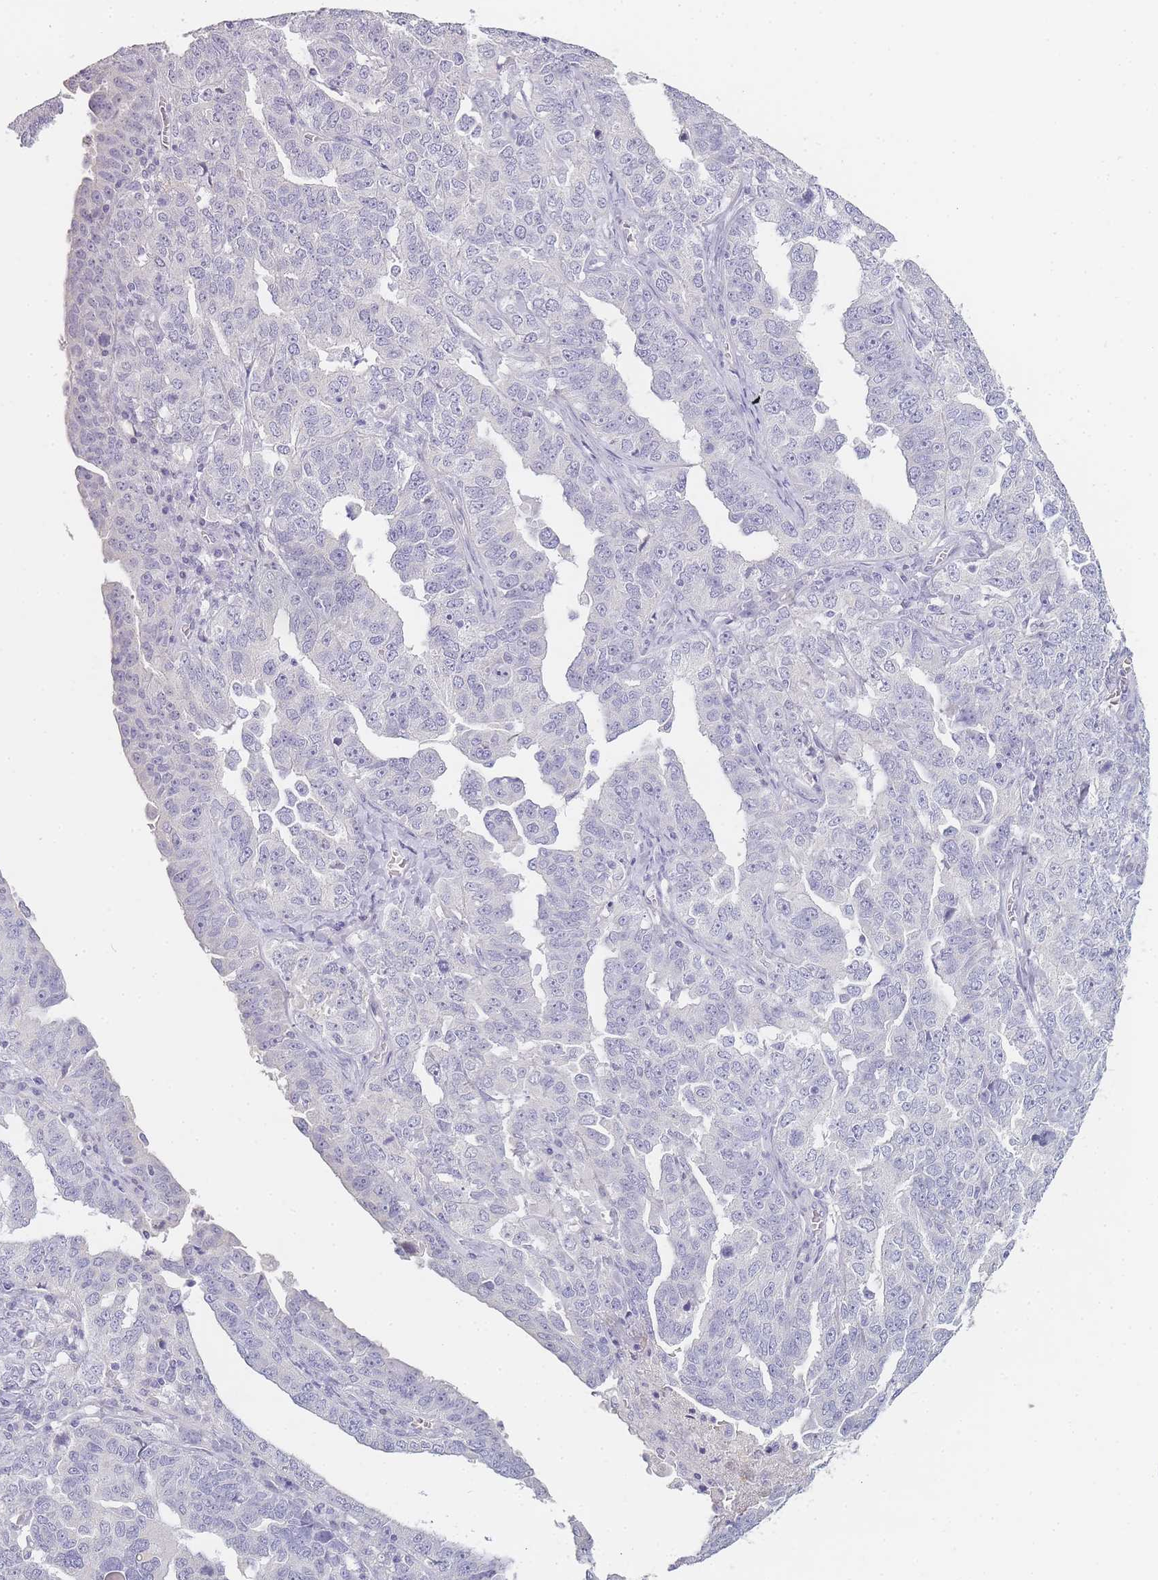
{"staining": {"intensity": "negative", "quantity": "none", "location": "none"}, "tissue": "ovarian cancer", "cell_type": "Tumor cells", "image_type": "cancer", "snomed": [{"axis": "morphology", "description": "Carcinoma, endometroid"}, {"axis": "topography", "description": "Ovary"}], "caption": "Ovarian cancer was stained to show a protein in brown. There is no significant staining in tumor cells. Nuclei are stained in blue.", "gene": "INS", "patient": {"sex": "female", "age": 62}}